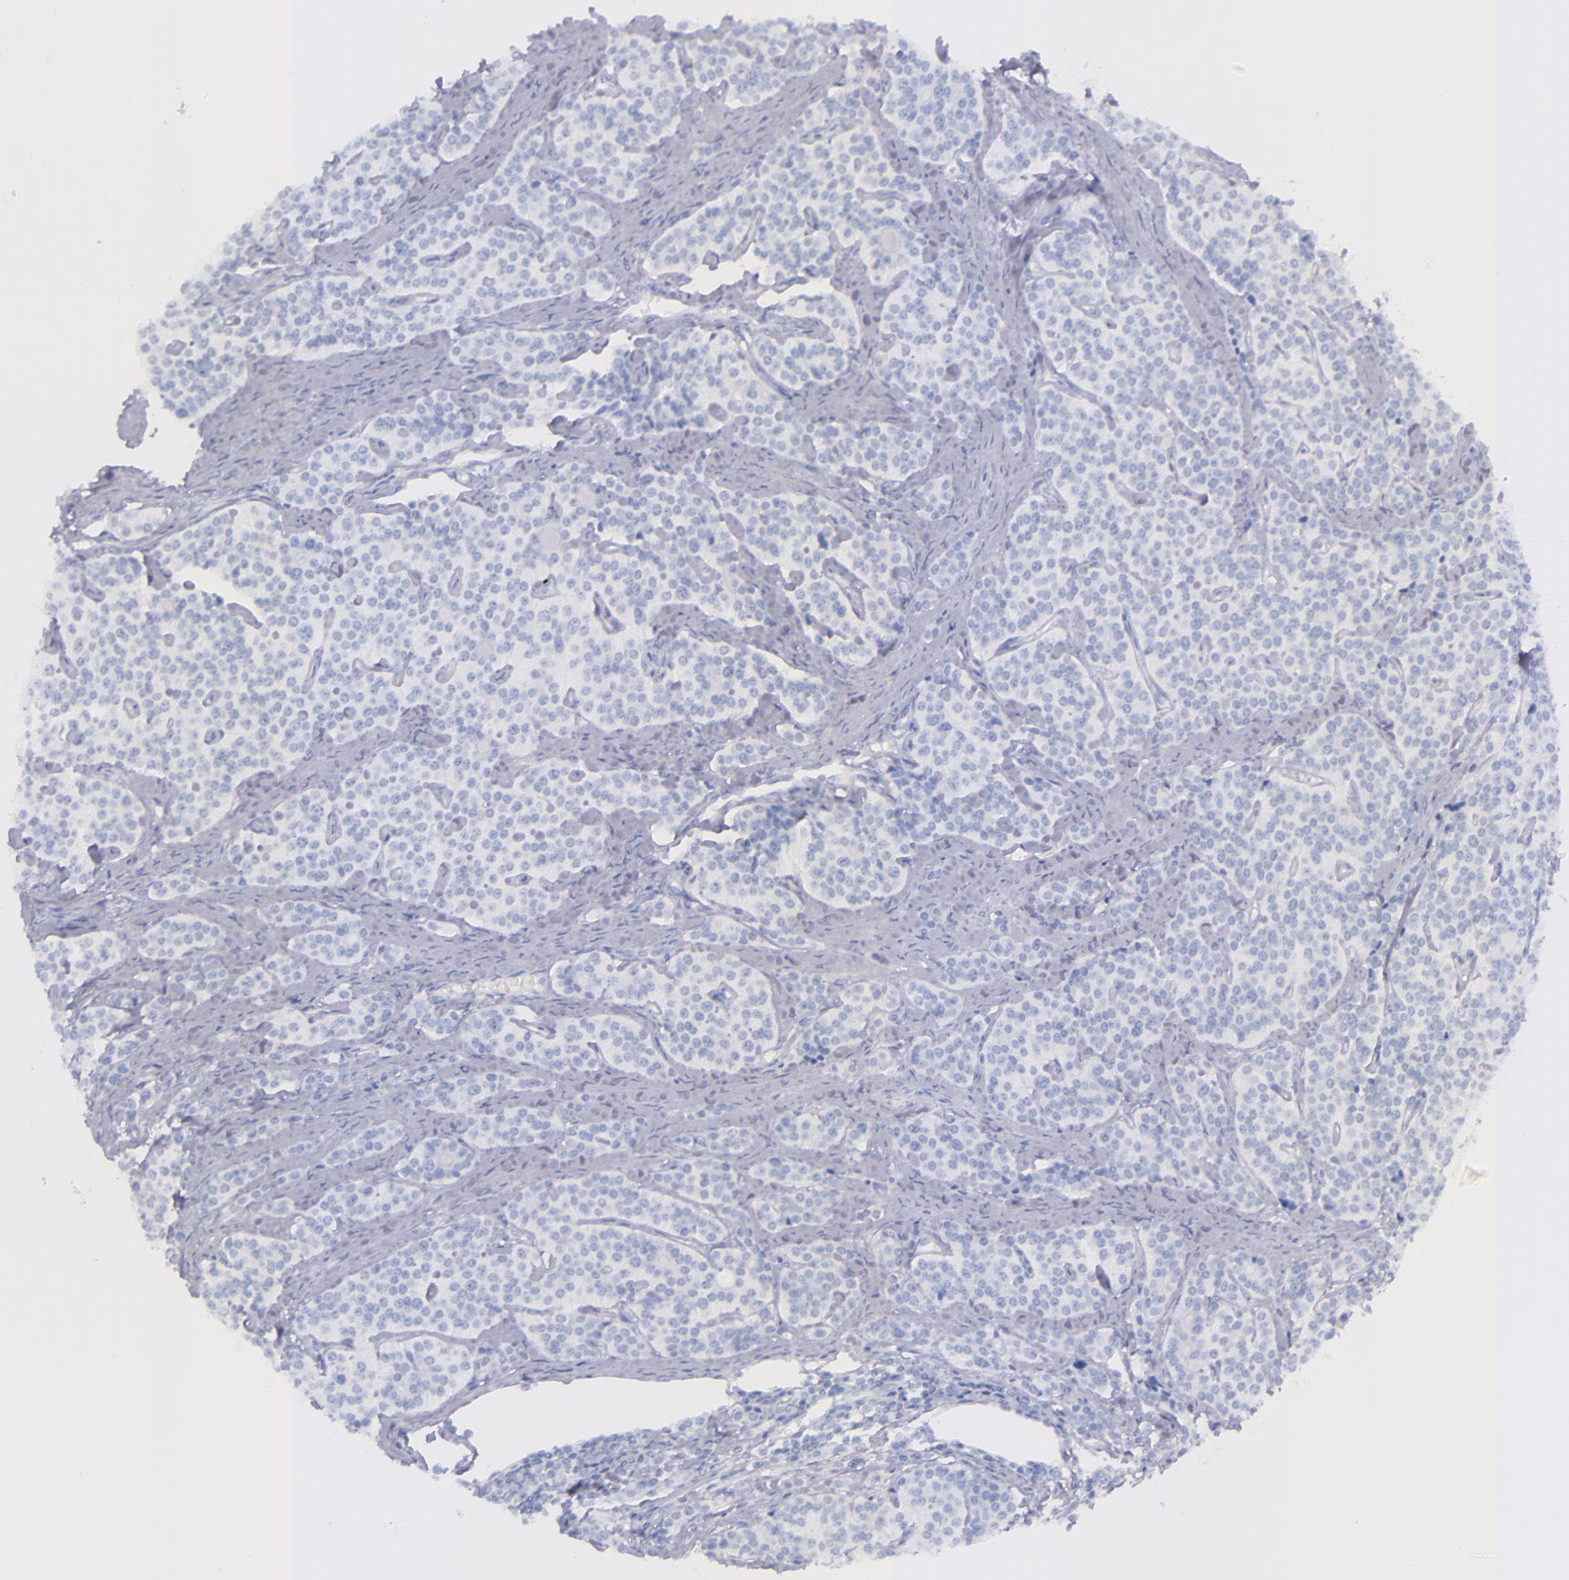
{"staining": {"intensity": "negative", "quantity": "none", "location": "none"}, "tissue": "carcinoid", "cell_type": "Tumor cells", "image_type": "cancer", "snomed": [{"axis": "morphology", "description": "Carcinoid, malignant, NOS"}, {"axis": "topography", "description": "Small intestine"}], "caption": "Tumor cells are negative for protein expression in human malignant carcinoid.", "gene": "SFTPA2", "patient": {"sex": "male", "age": 63}}